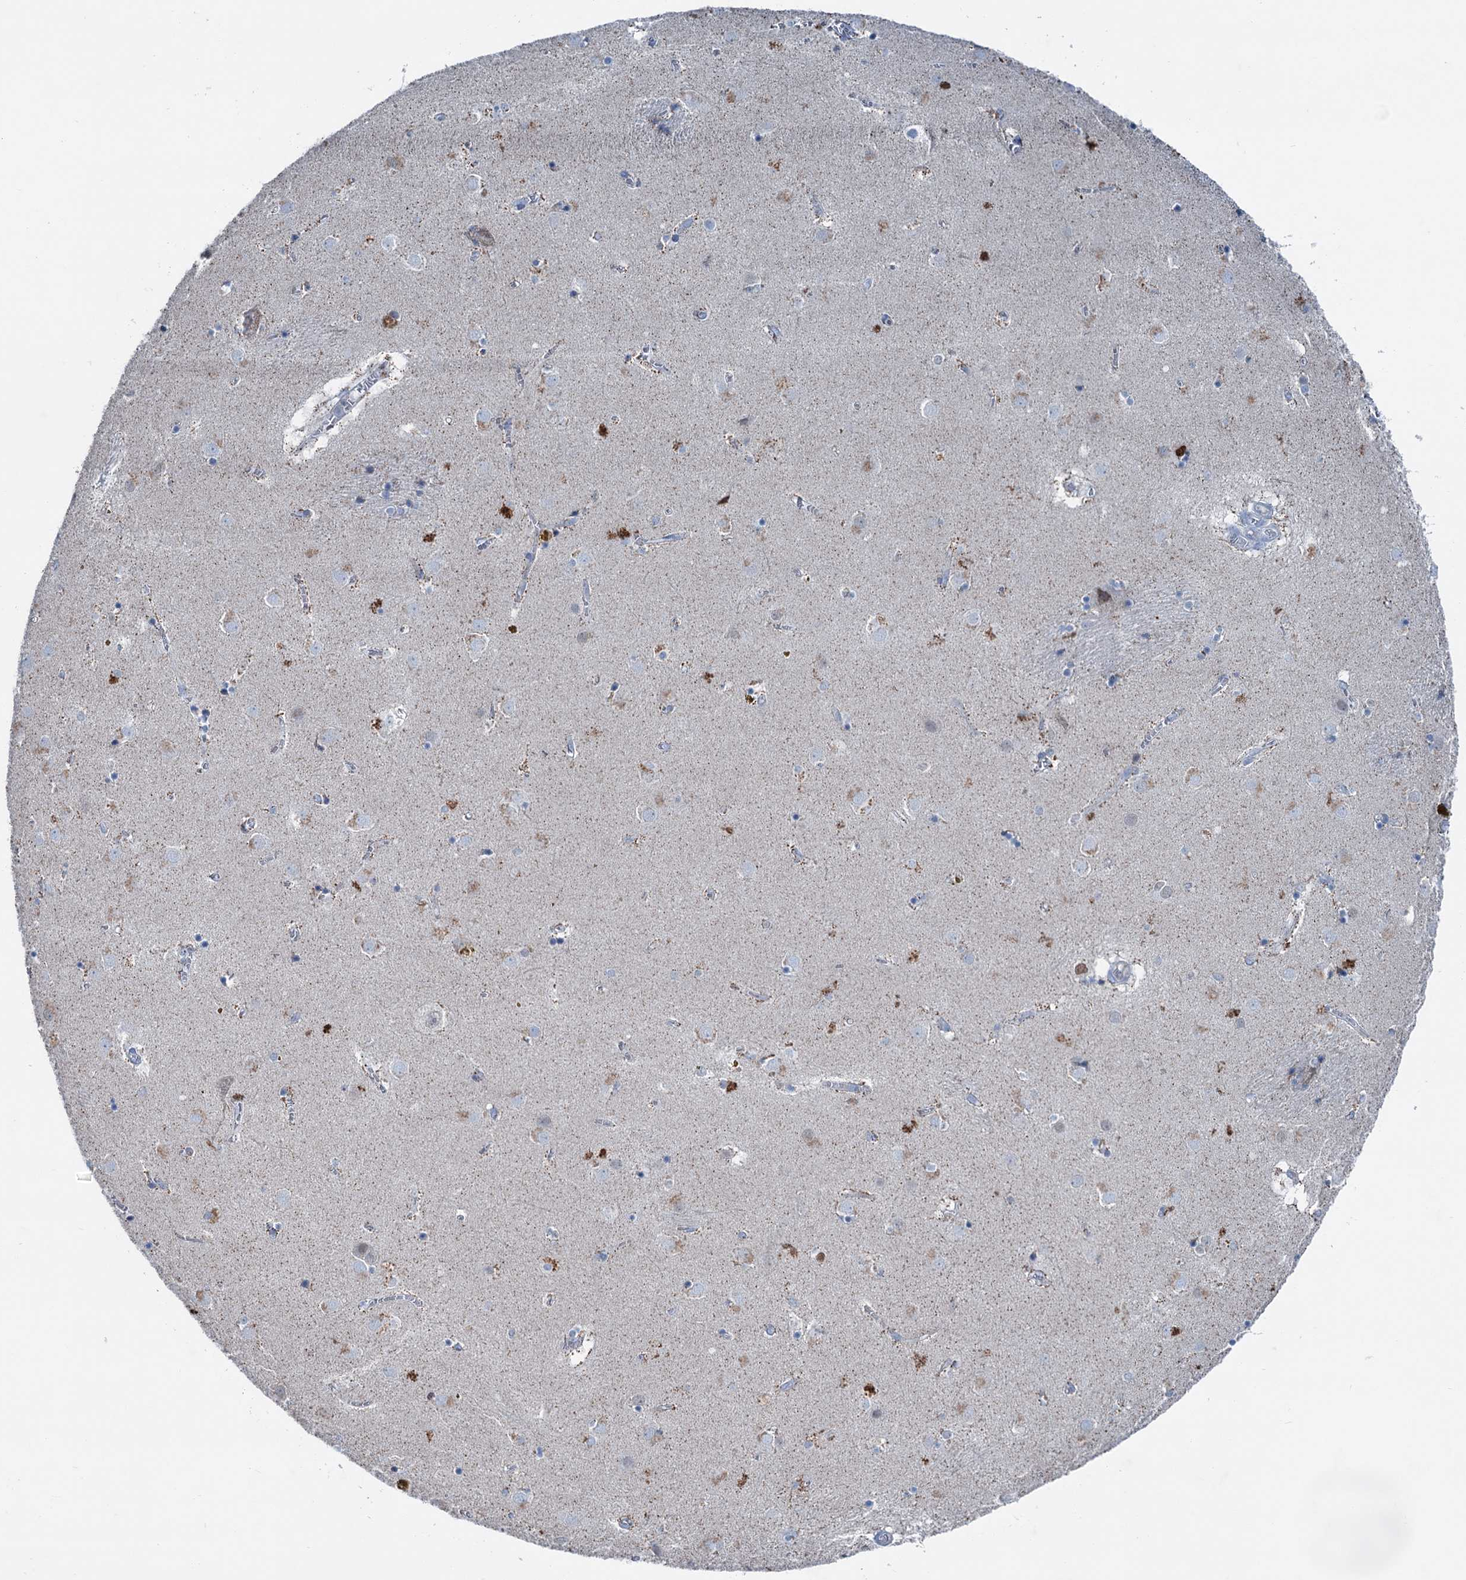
{"staining": {"intensity": "negative", "quantity": "none", "location": "none"}, "tissue": "caudate", "cell_type": "Glial cells", "image_type": "normal", "snomed": [{"axis": "morphology", "description": "Normal tissue, NOS"}, {"axis": "topography", "description": "Lateral ventricle wall"}], "caption": "Normal caudate was stained to show a protein in brown. There is no significant staining in glial cells. (DAB (3,3'-diaminobenzidine) immunohistochemistry (IHC), high magnification).", "gene": "ELP4", "patient": {"sex": "male", "age": 70}}